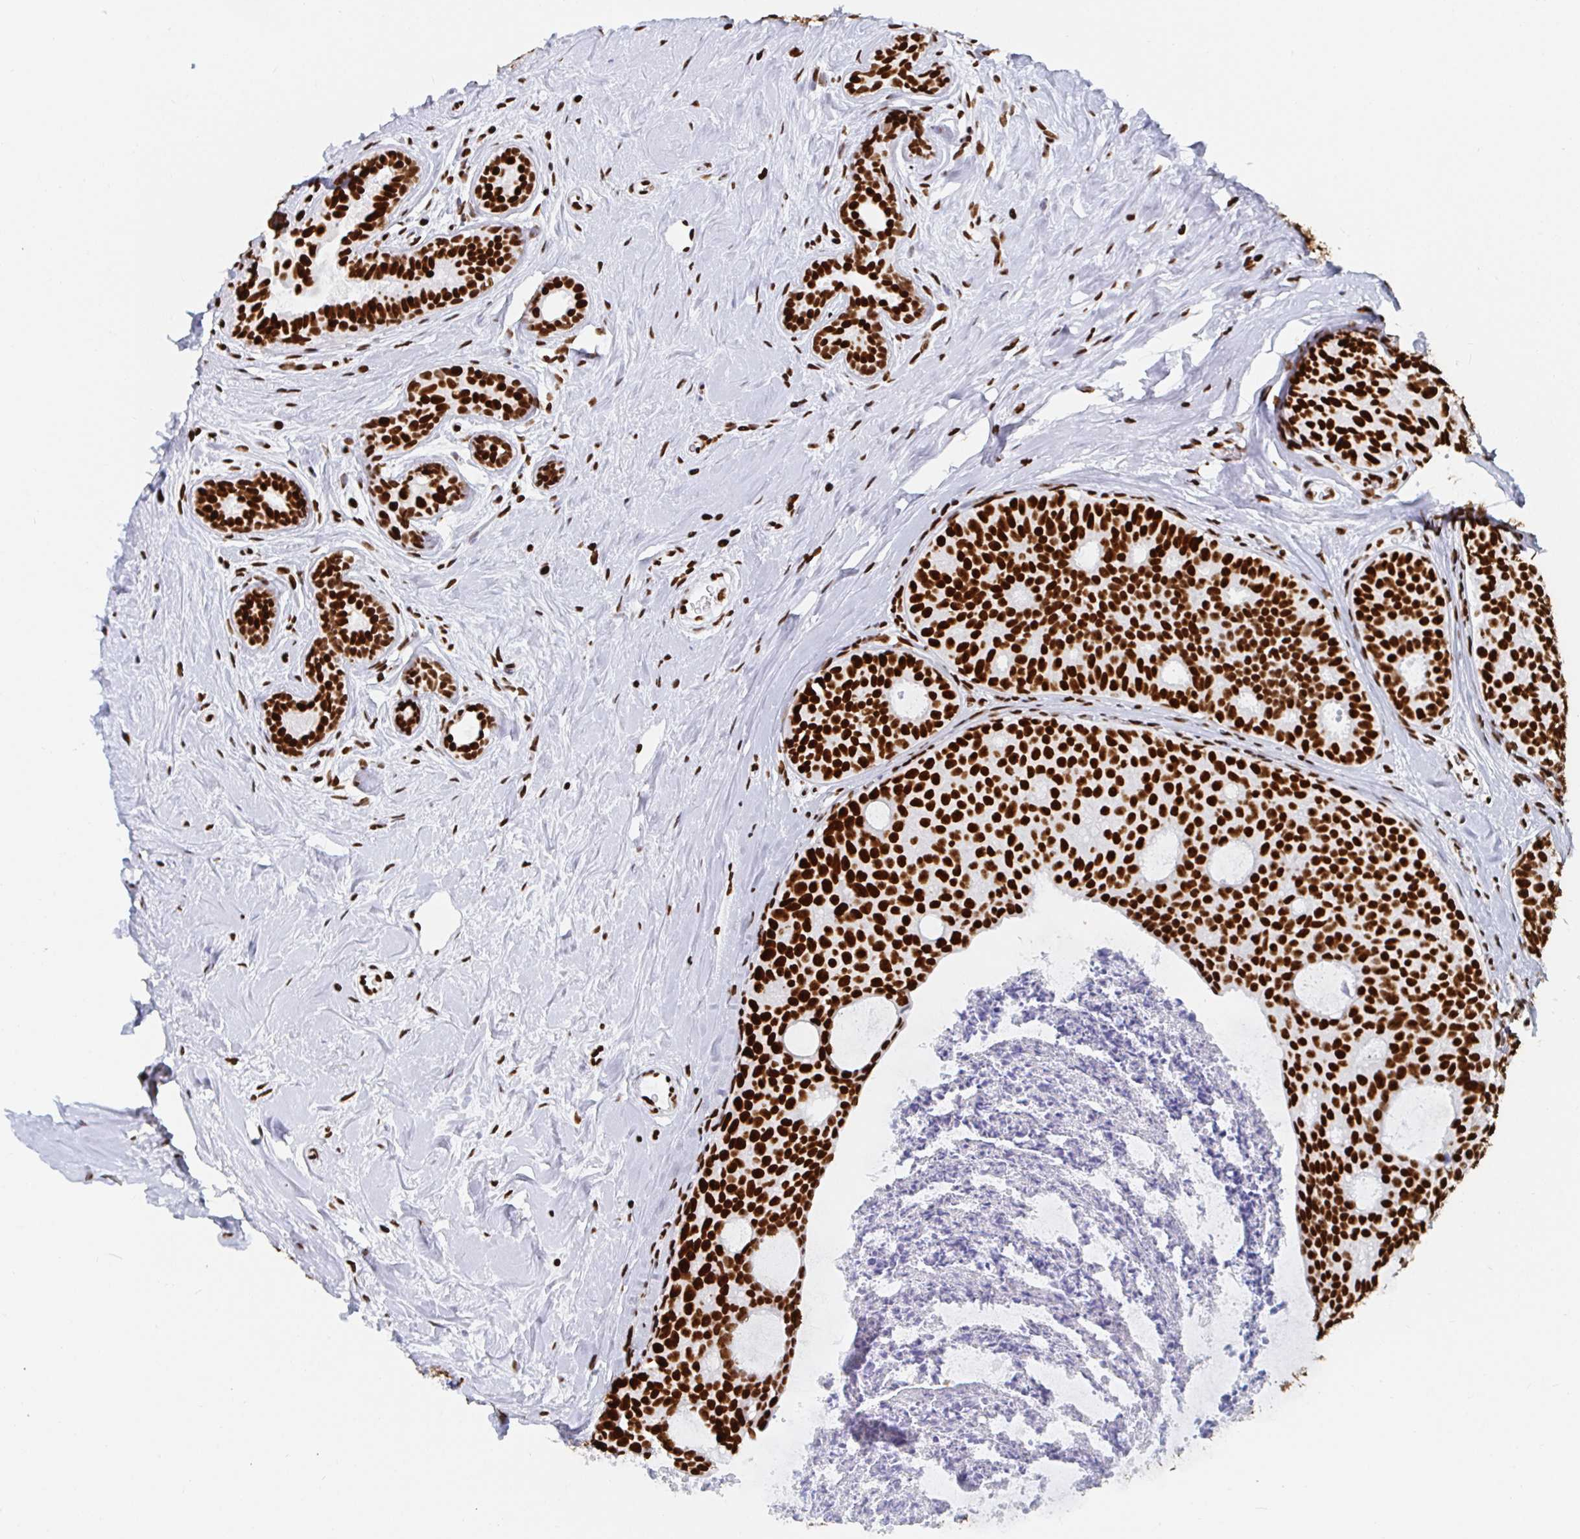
{"staining": {"intensity": "strong", "quantity": ">75%", "location": "nuclear"}, "tissue": "breast cancer", "cell_type": "Tumor cells", "image_type": "cancer", "snomed": [{"axis": "morphology", "description": "Duct carcinoma"}, {"axis": "topography", "description": "Breast"}], "caption": "IHC histopathology image of breast cancer (infiltrating ductal carcinoma) stained for a protein (brown), which demonstrates high levels of strong nuclear staining in approximately >75% of tumor cells.", "gene": "EWSR1", "patient": {"sex": "female", "age": 45}}